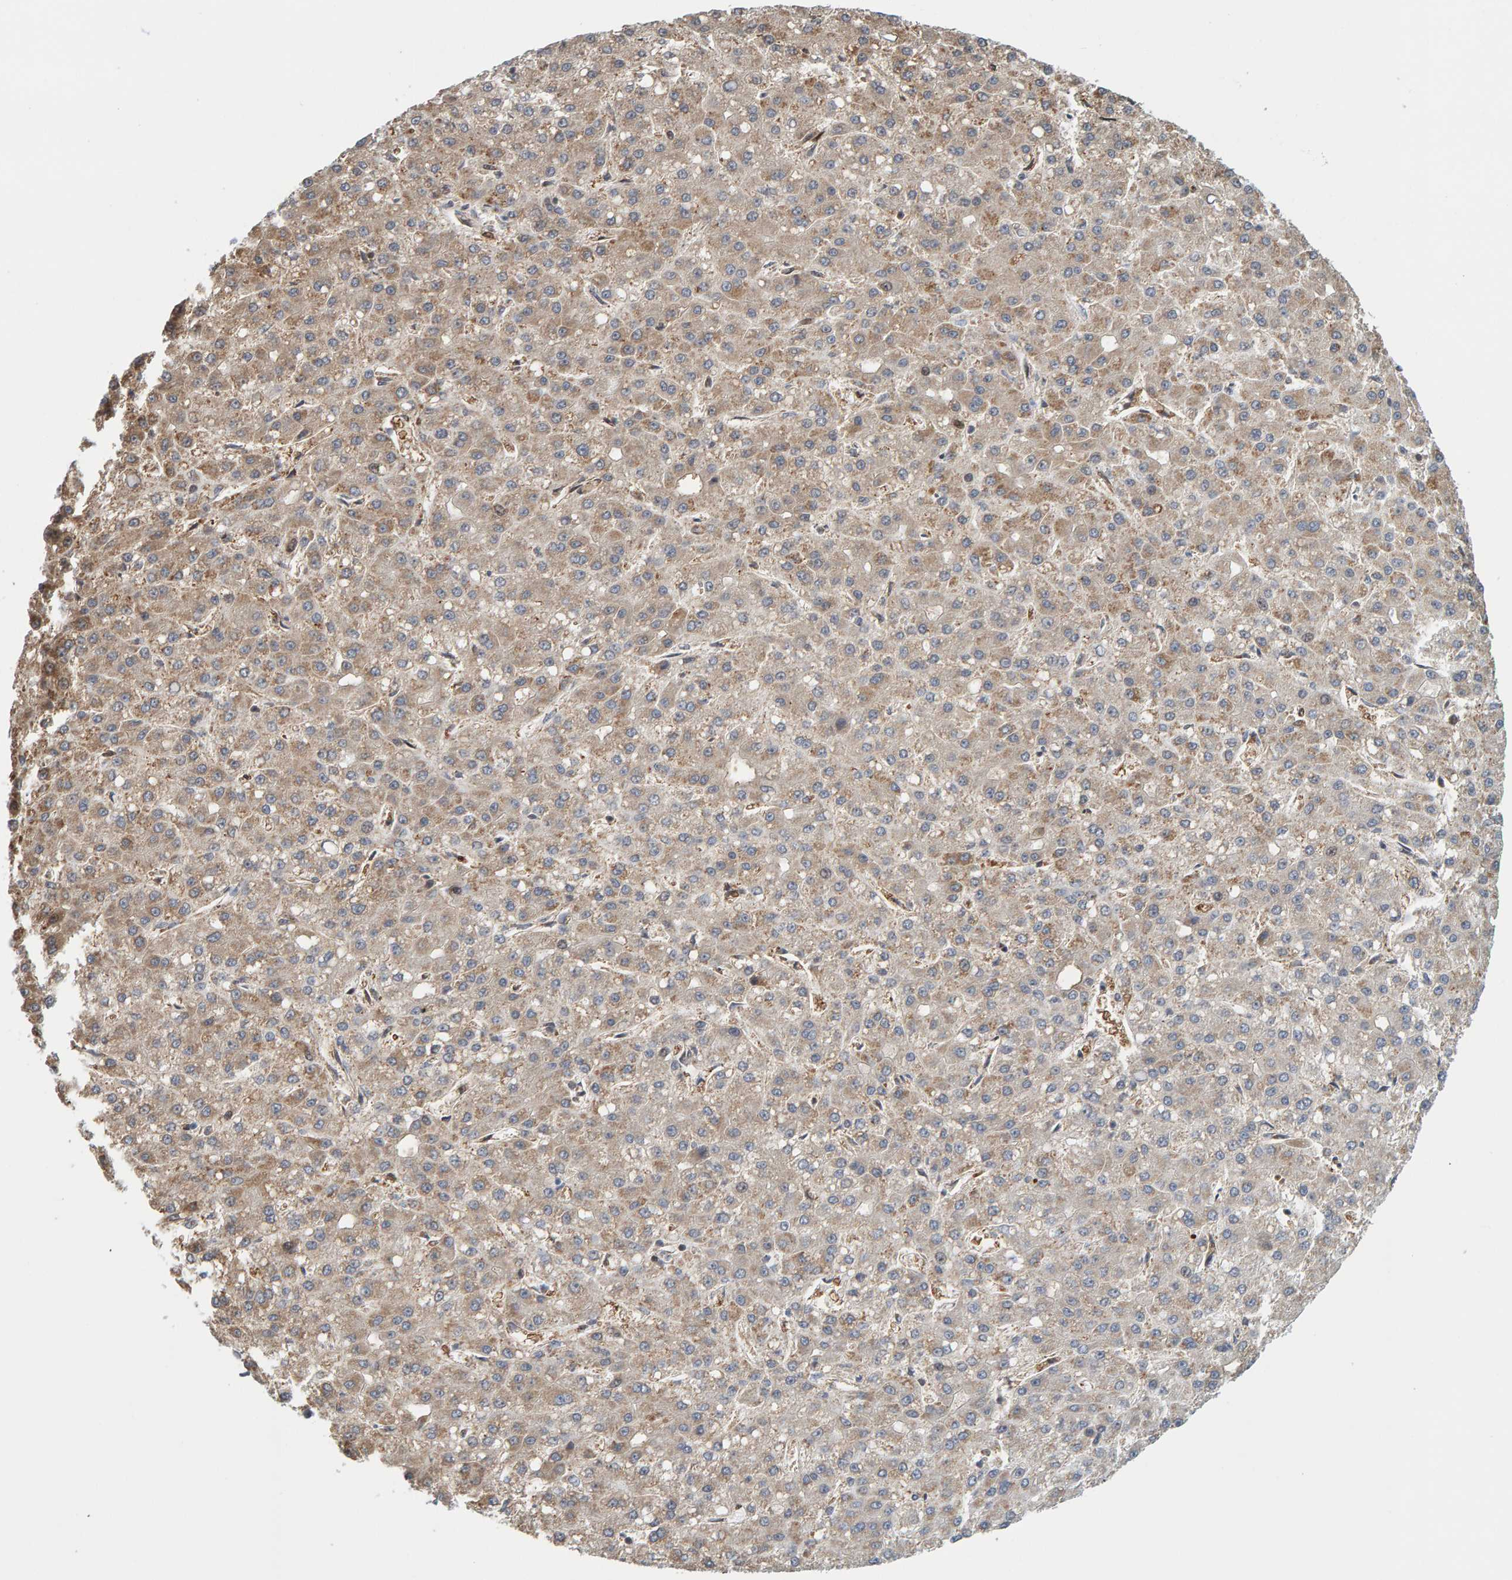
{"staining": {"intensity": "moderate", "quantity": ">75%", "location": "cytoplasmic/membranous"}, "tissue": "liver cancer", "cell_type": "Tumor cells", "image_type": "cancer", "snomed": [{"axis": "morphology", "description": "Carcinoma, Hepatocellular, NOS"}, {"axis": "topography", "description": "Liver"}], "caption": "Immunohistochemical staining of human liver cancer exhibits moderate cytoplasmic/membranous protein staining in about >75% of tumor cells.", "gene": "KLHL11", "patient": {"sex": "male", "age": 67}}